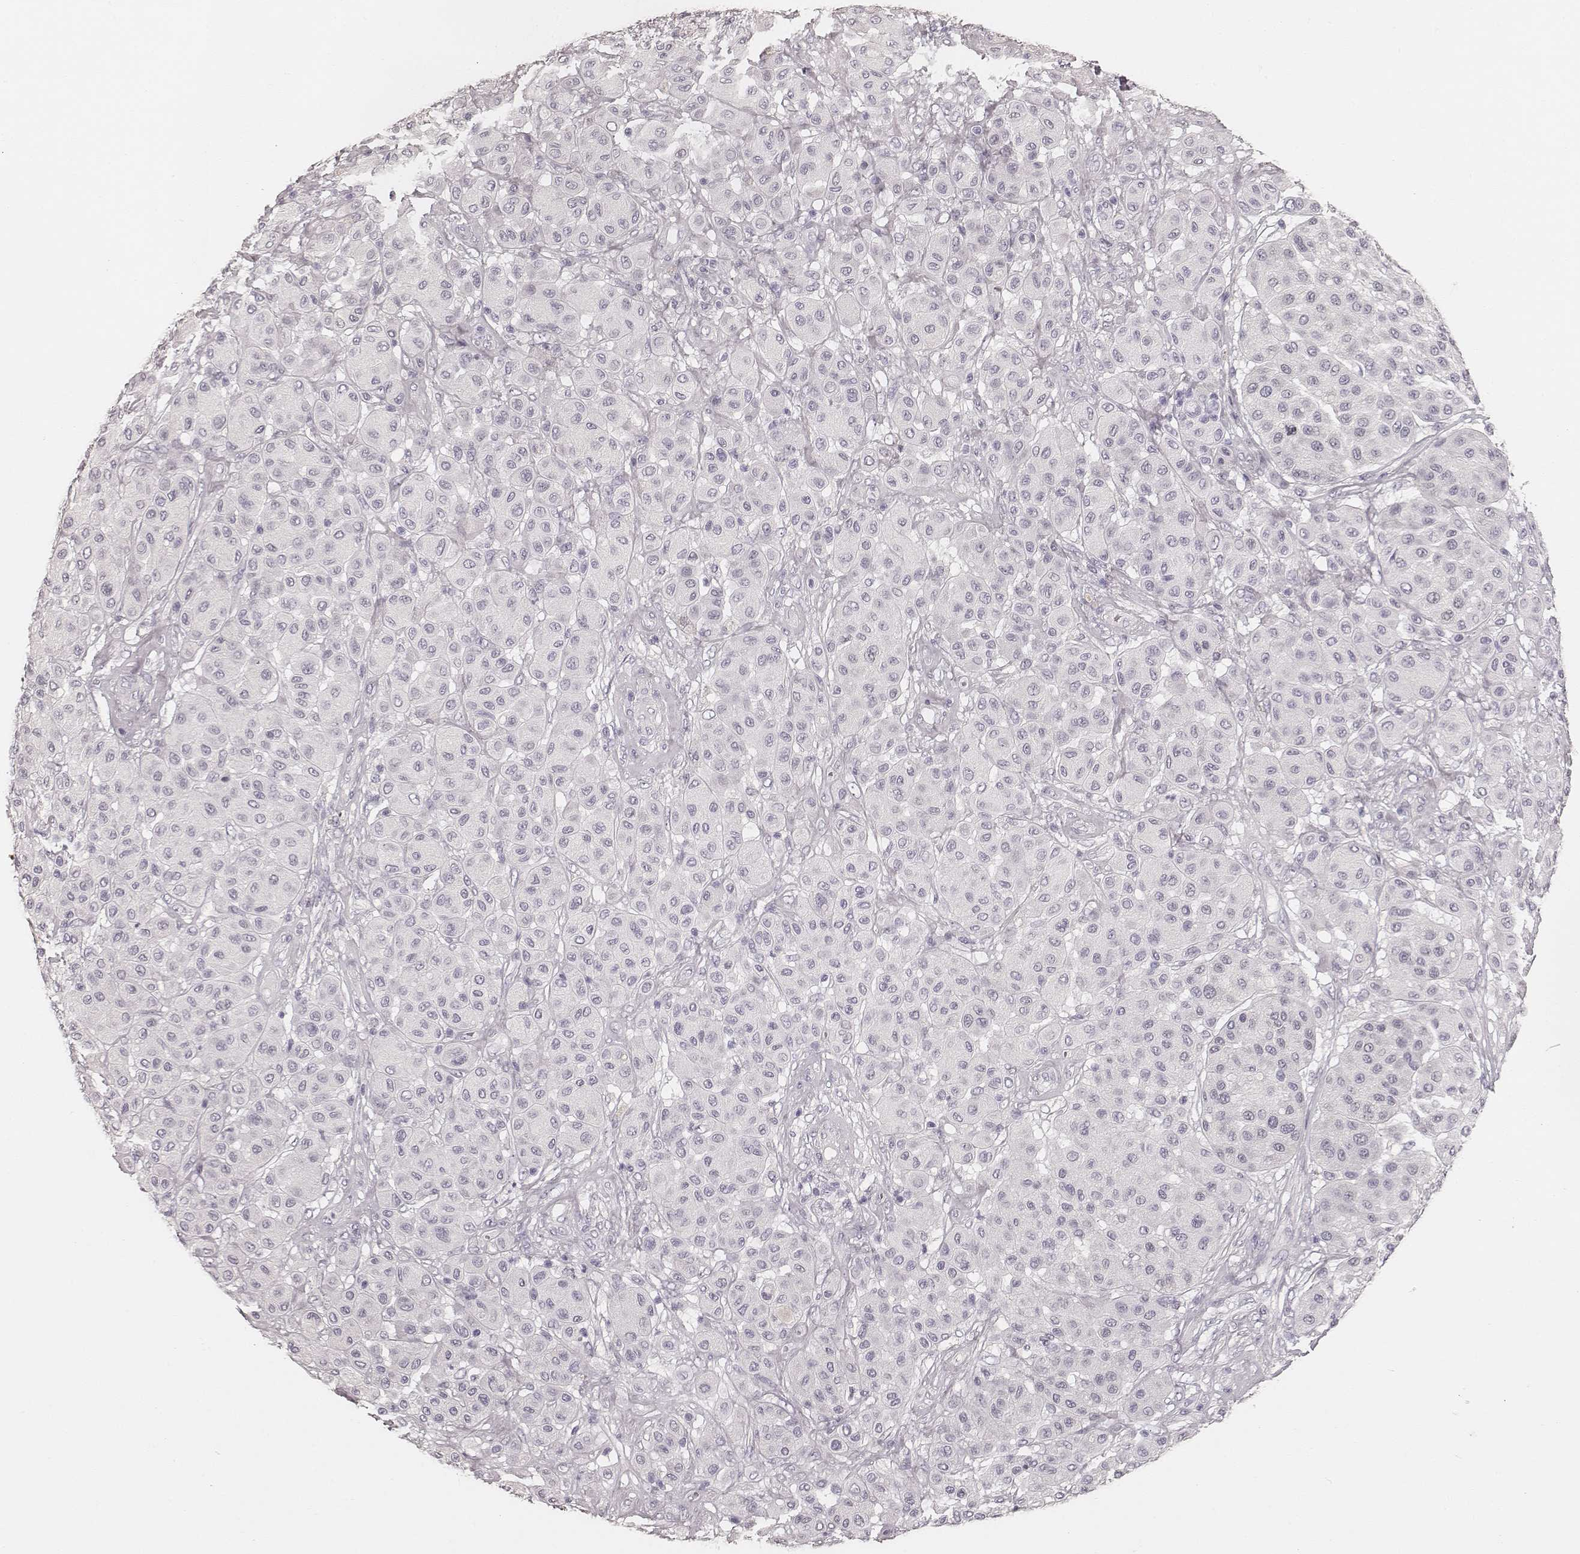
{"staining": {"intensity": "negative", "quantity": "none", "location": "none"}, "tissue": "melanoma", "cell_type": "Tumor cells", "image_type": "cancer", "snomed": [{"axis": "morphology", "description": "Malignant melanoma, Metastatic site"}, {"axis": "topography", "description": "Smooth muscle"}], "caption": "Human melanoma stained for a protein using immunohistochemistry (IHC) exhibits no expression in tumor cells.", "gene": "HNF4G", "patient": {"sex": "male", "age": 41}}